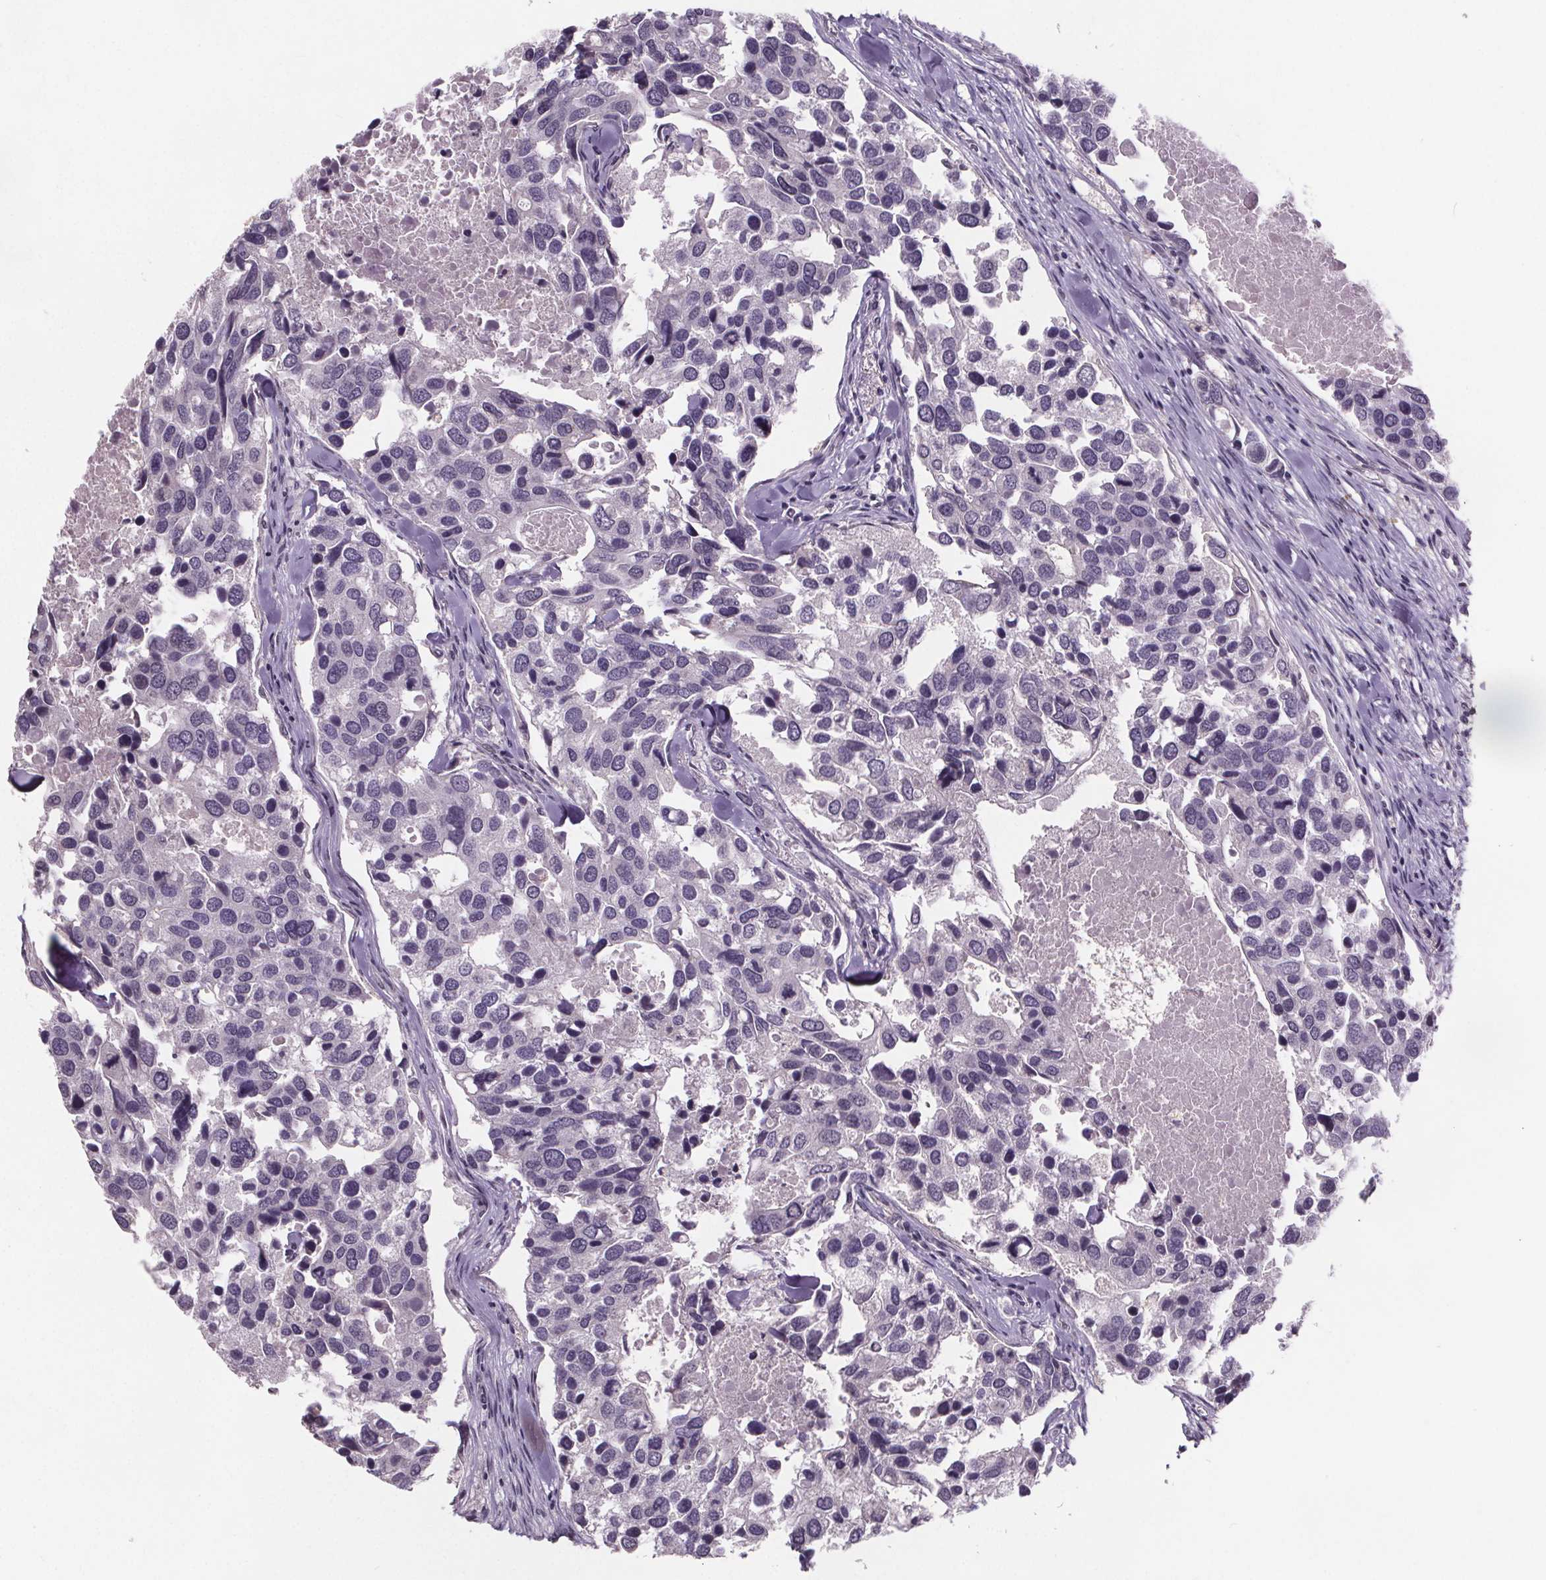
{"staining": {"intensity": "negative", "quantity": "none", "location": "none"}, "tissue": "breast cancer", "cell_type": "Tumor cells", "image_type": "cancer", "snomed": [{"axis": "morphology", "description": "Duct carcinoma"}, {"axis": "topography", "description": "Breast"}], "caption": "This is an immunohistochemistry image of human breast cancer. There is no positivity in tumor cells.", "gene": "NKX6-1", "patient": {"sex": "female", "age": 83}}